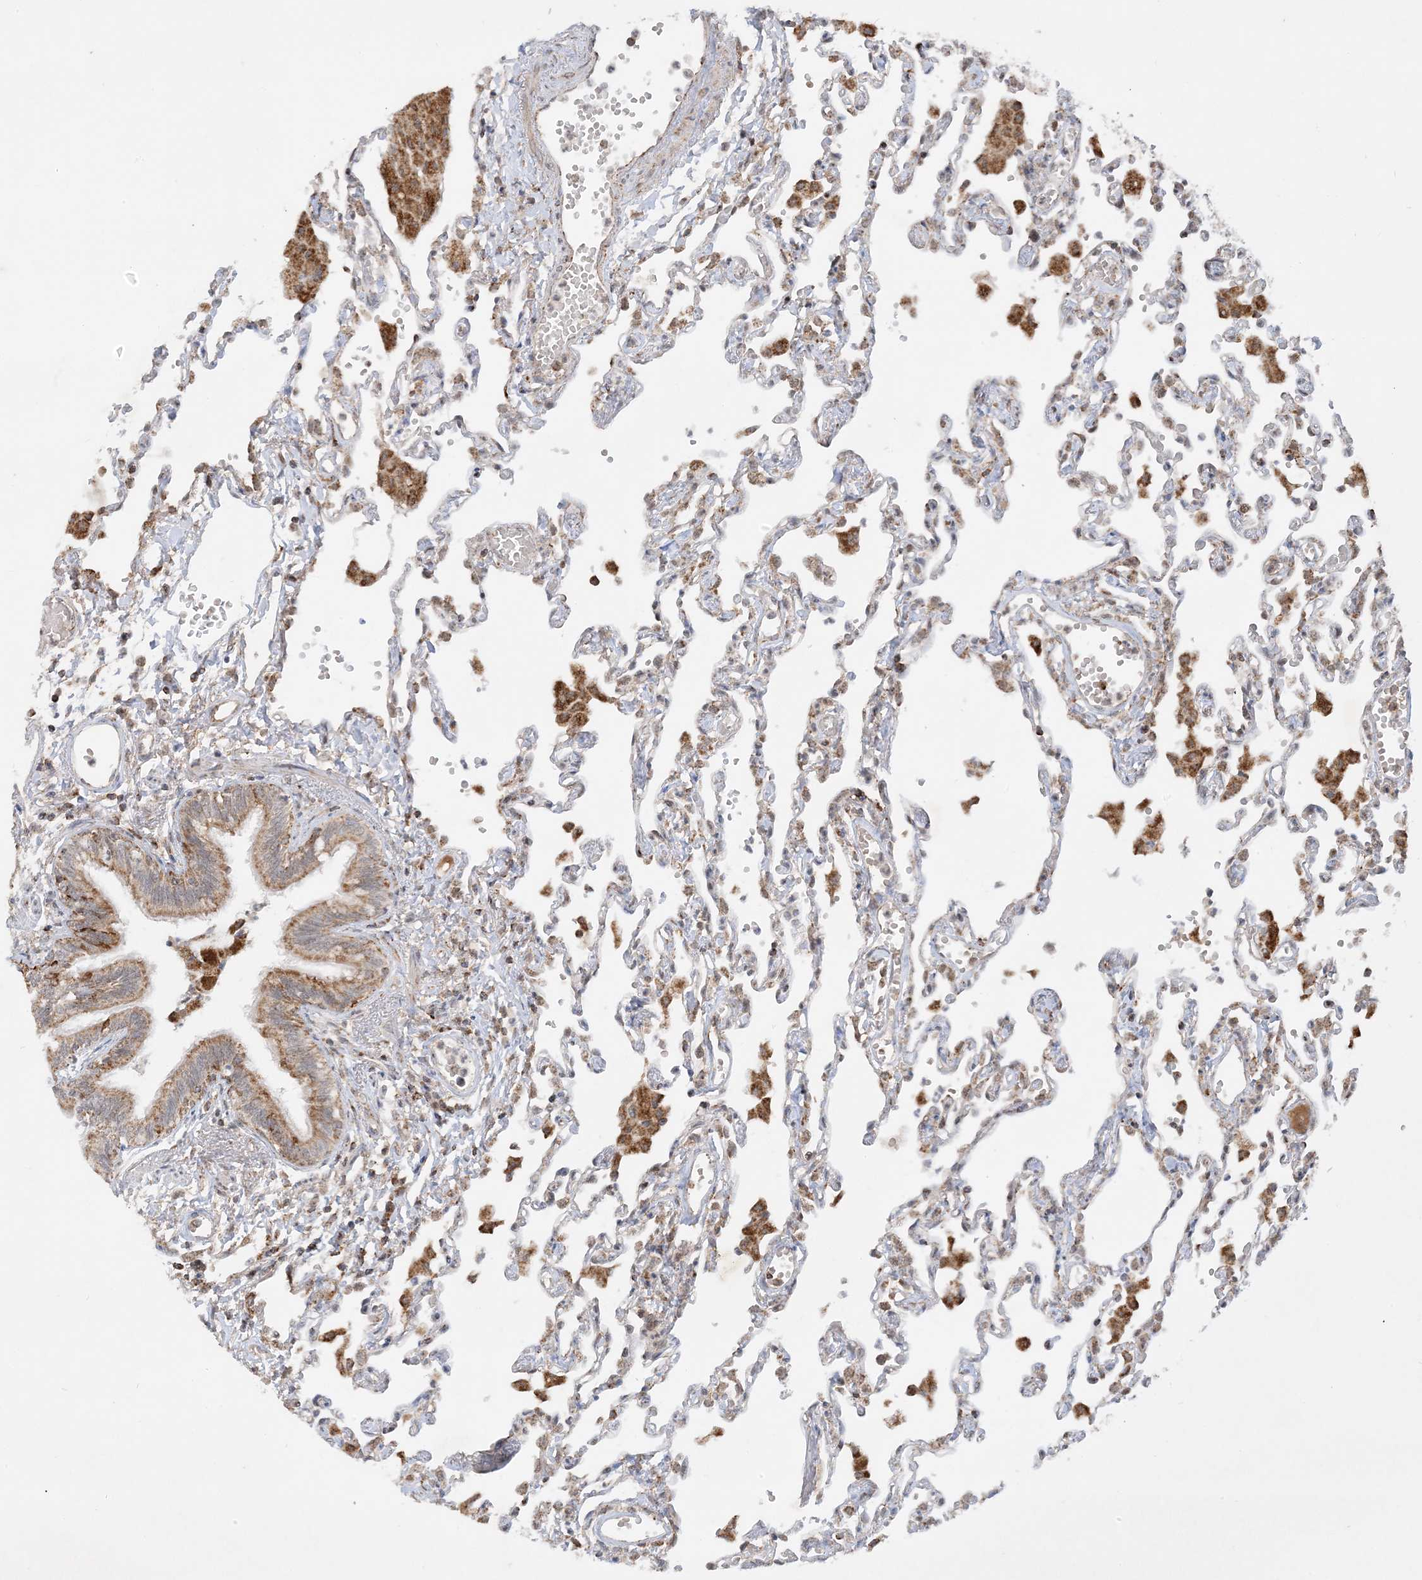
{"staining": {"intensity": "weak", "quantity": "<25%", "location": "cytoplasmic/membranous"}, "tissue": "lung", "cell_type": "Alveolar cells", "image_type": "normal", "snomed": [{"axis": "morphology", "description": "Normal tissue, NOS"}, {"axis": "topography", "description": "Bronchus"}, {"axis": "topography", "description": "Lung"}], "caption": "Immunohistochemical staining of normal lung exhibits no significant expression in alveolar cells. (Brightfield microscopy of DAB (3,3'-diaminobenzidine) immunohistochemistry at high magnification).", "gene": "NDUFAF3", "patient": {"sex": "female", "age": 49}}